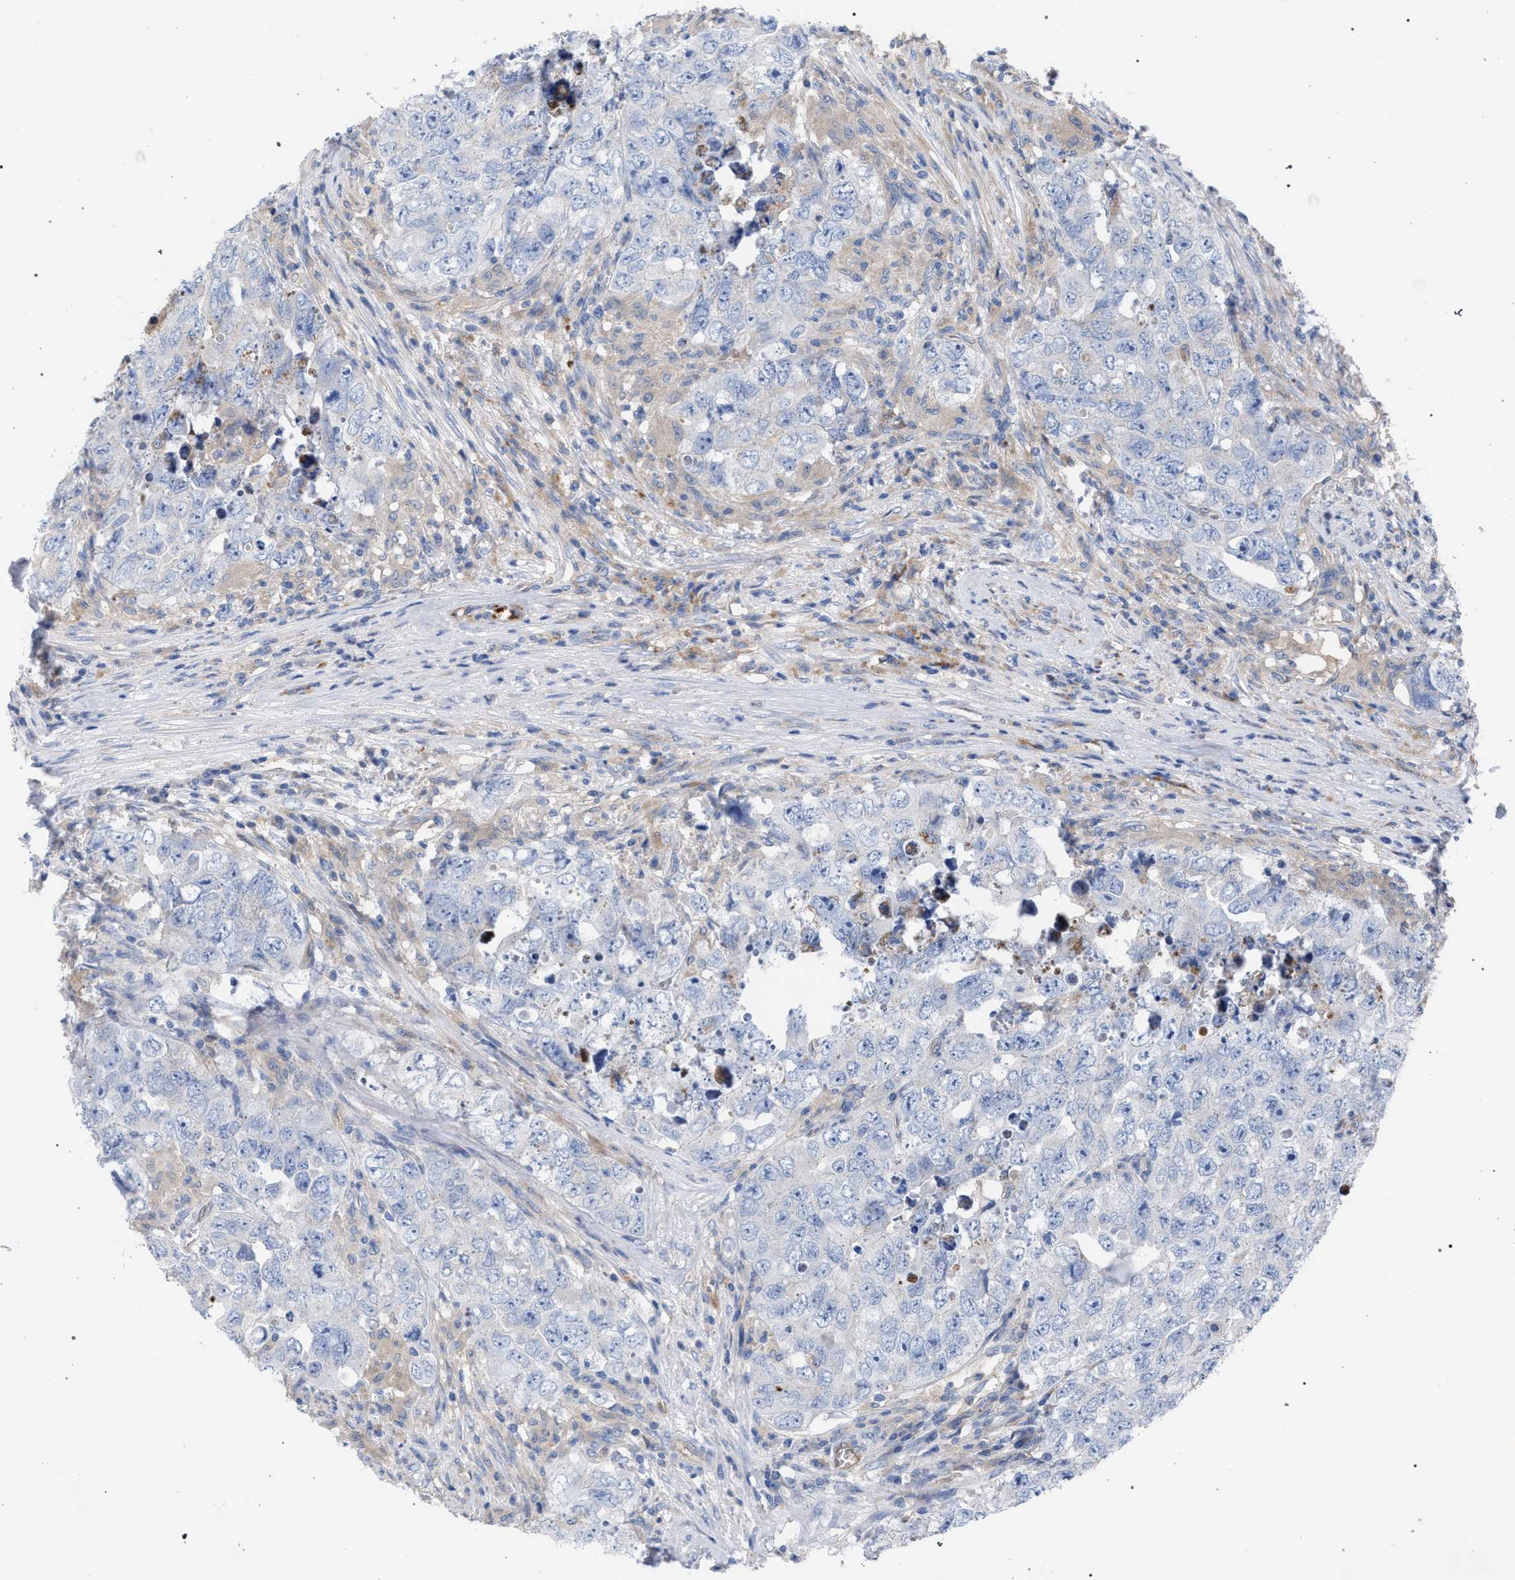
{"staining": {"intensity": "negative", "quantity": "none", "location": "none"}, "tissue": "testis cancer", "cell_type": "Tumor cells", "image_type": "cancer", "snomed": [{"axis": "morphology", "description": "Seminoma, NOS"}, {"axis": "morphology", "description": "Carcinoma, Embryonal, NOS"}, {"axis": "topography", "description": "Testis"}], "caption": "This histopathology image is of embryonal carcinoma (testis) stained with immunohistochemistry to label a protein in brown with the nuclei are counter-stained blue. There is no staining in tumor cells. (DAB (3,3'-diaminobenzidine) immunohistochemistry (IHC), high magnification).", "gene": "GMPR", "patient": {"sex": "male", "age": 43}}